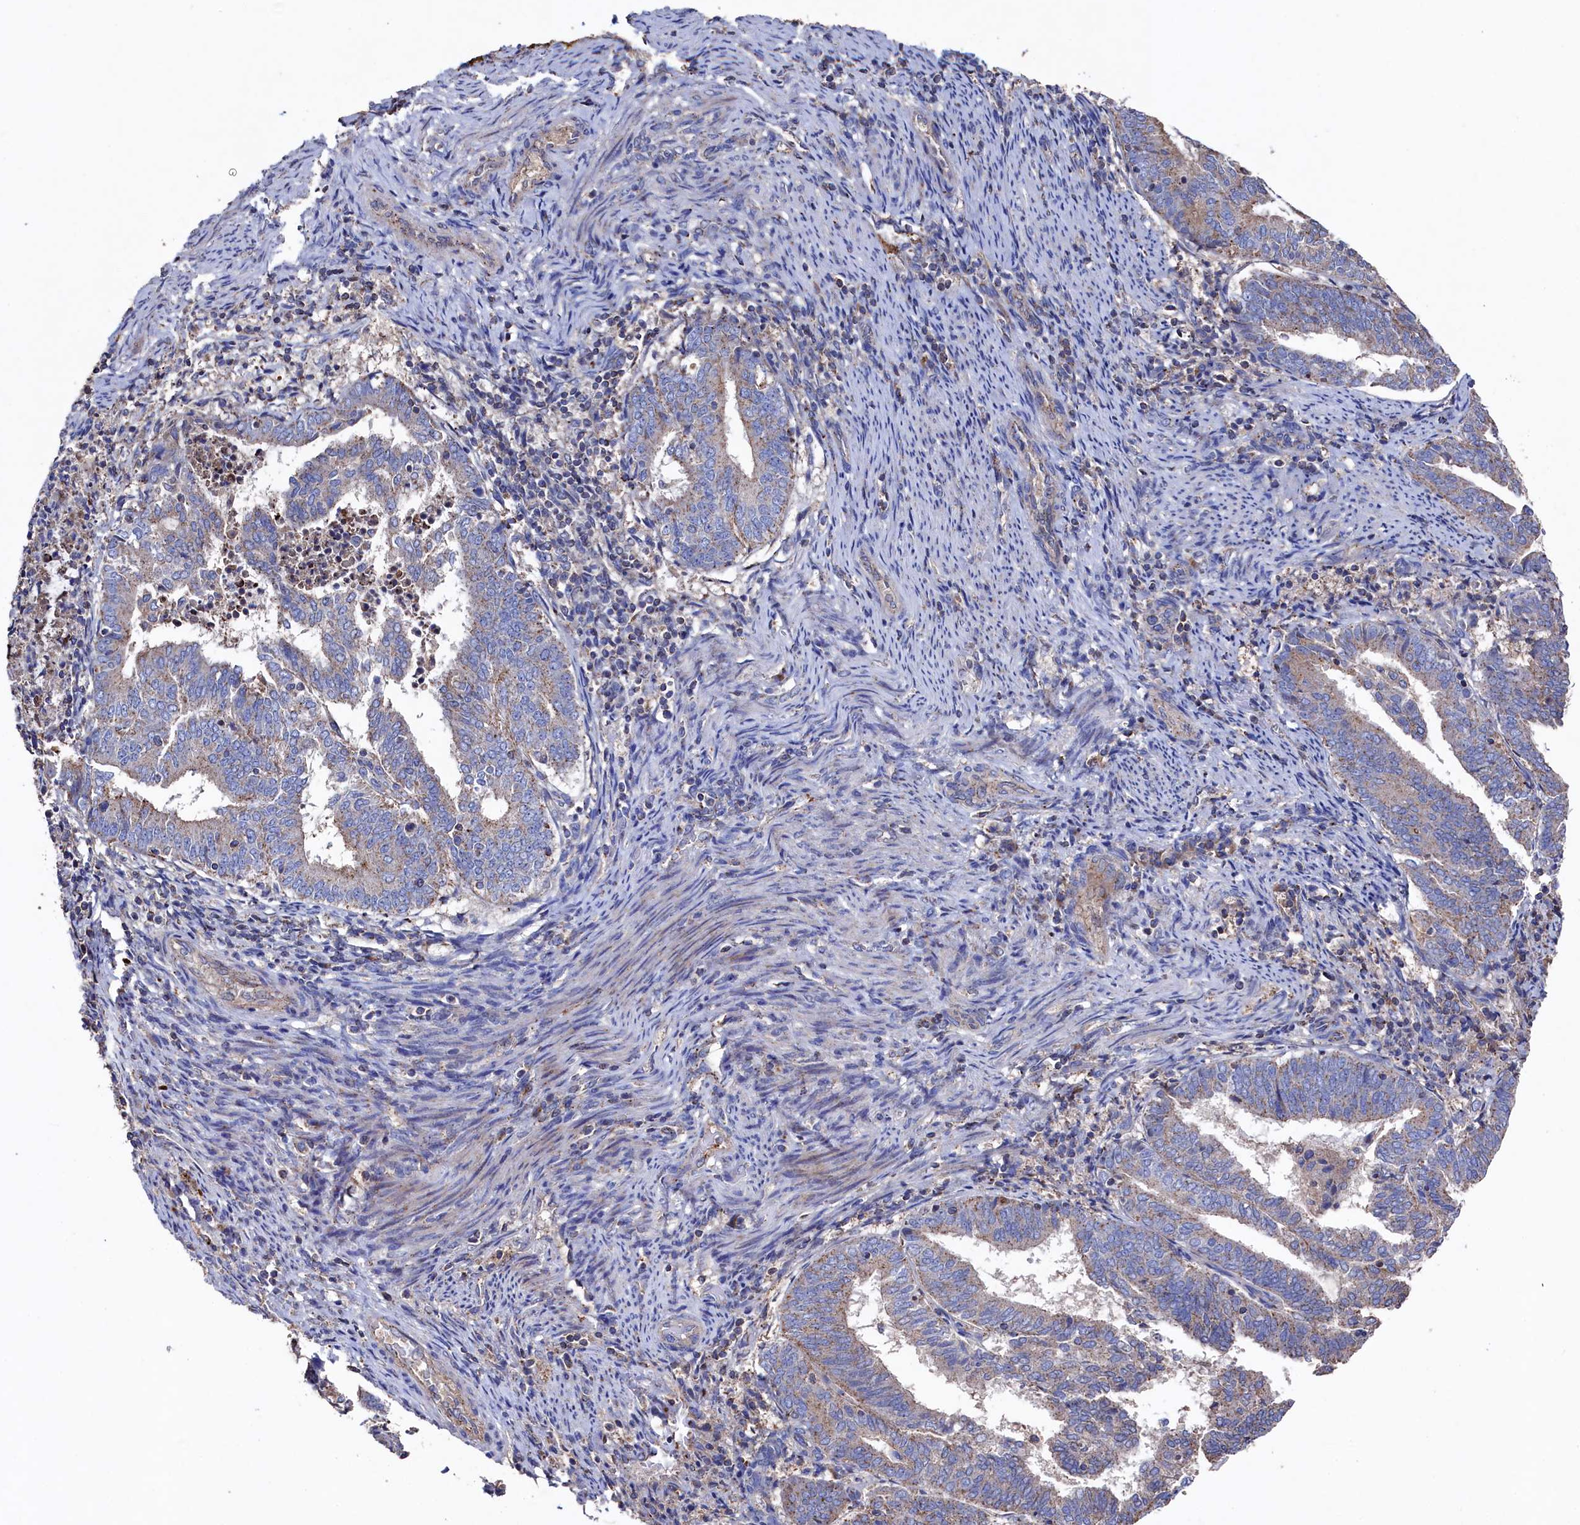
{"staining": {"intensity": "weak", "quantity": ">75%", "location": "cytoplasmic/membranous"}, "tissue": "endometrial cancer", "cell_type": "Tumor cells", "image_type": "cancer", "snomed": [{"axis": "morphology", "description": "Adenocarcinoma, NOS"}, {"axis": "topography", "description": "Endometrium"}], "caption": "High-magnification brightfield microscopy of endometrial adenocarcinoma stained with DAB (brown) and counterstained with hematoxylin (blue). tumor cells exhibit weak cytoplasmic/membranous positivity is appreciated in about>75% of cells.", "gene": "TK2", "patient": {"sex": "female", "age": 80}}